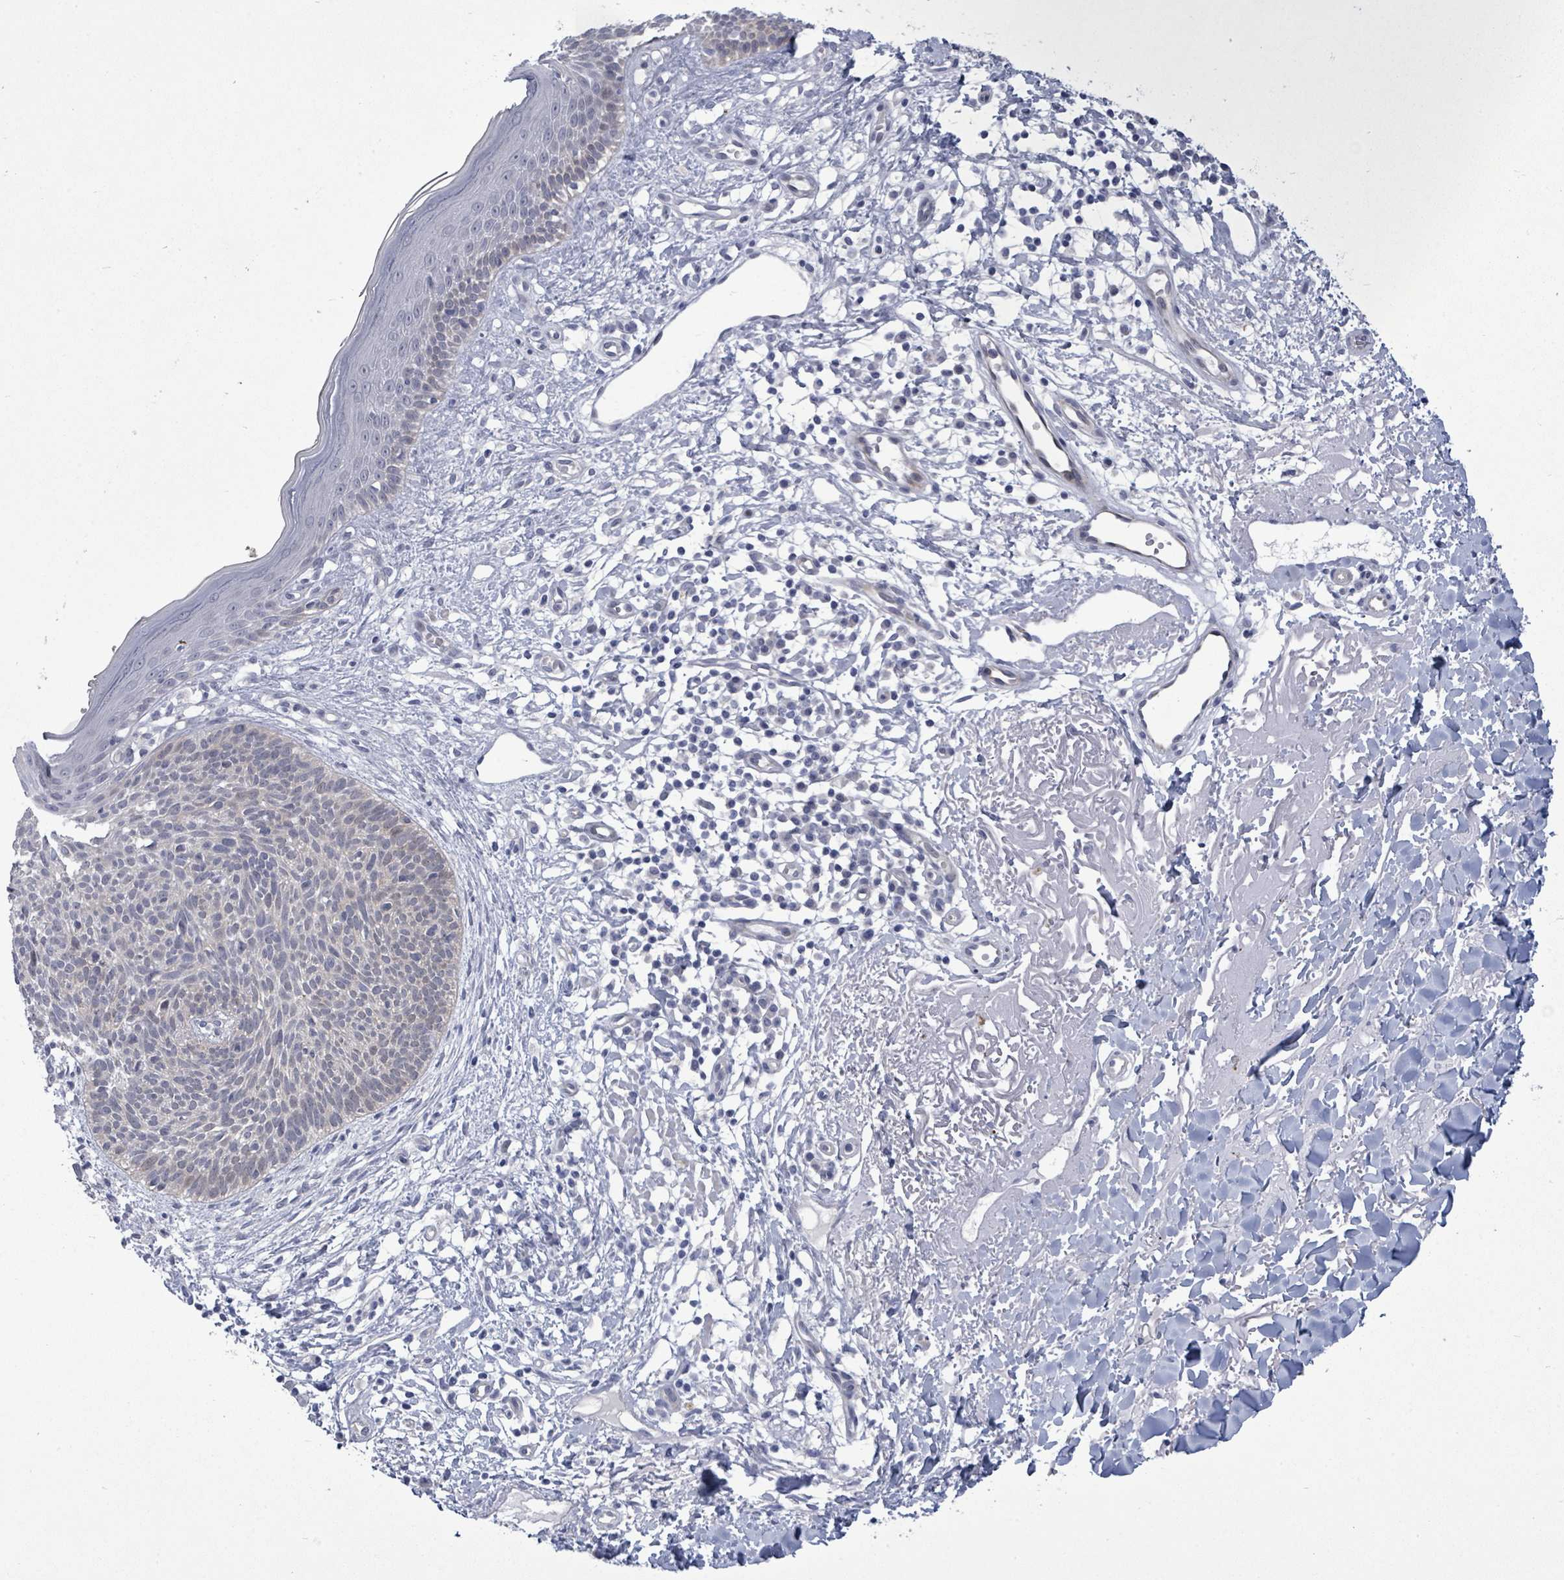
{"staining": {"intensity": "negative", "quantity": "none", "location": "none"}, "tissue": "skin cancer", "cell_type": "Tumor cells", "image_type": "cancer", "snomed": [{"axis": "morphology", "description": "Basal cell carcinoma"}, {"axis": "topography", "description": "Skin"}], "caption": "Immunohistochemistry of human basal cell carcinoma (skin) reveals no expression in tumor cells.", "gene": "CT45A5", "patient": {"sex": "male", "age": 84}}